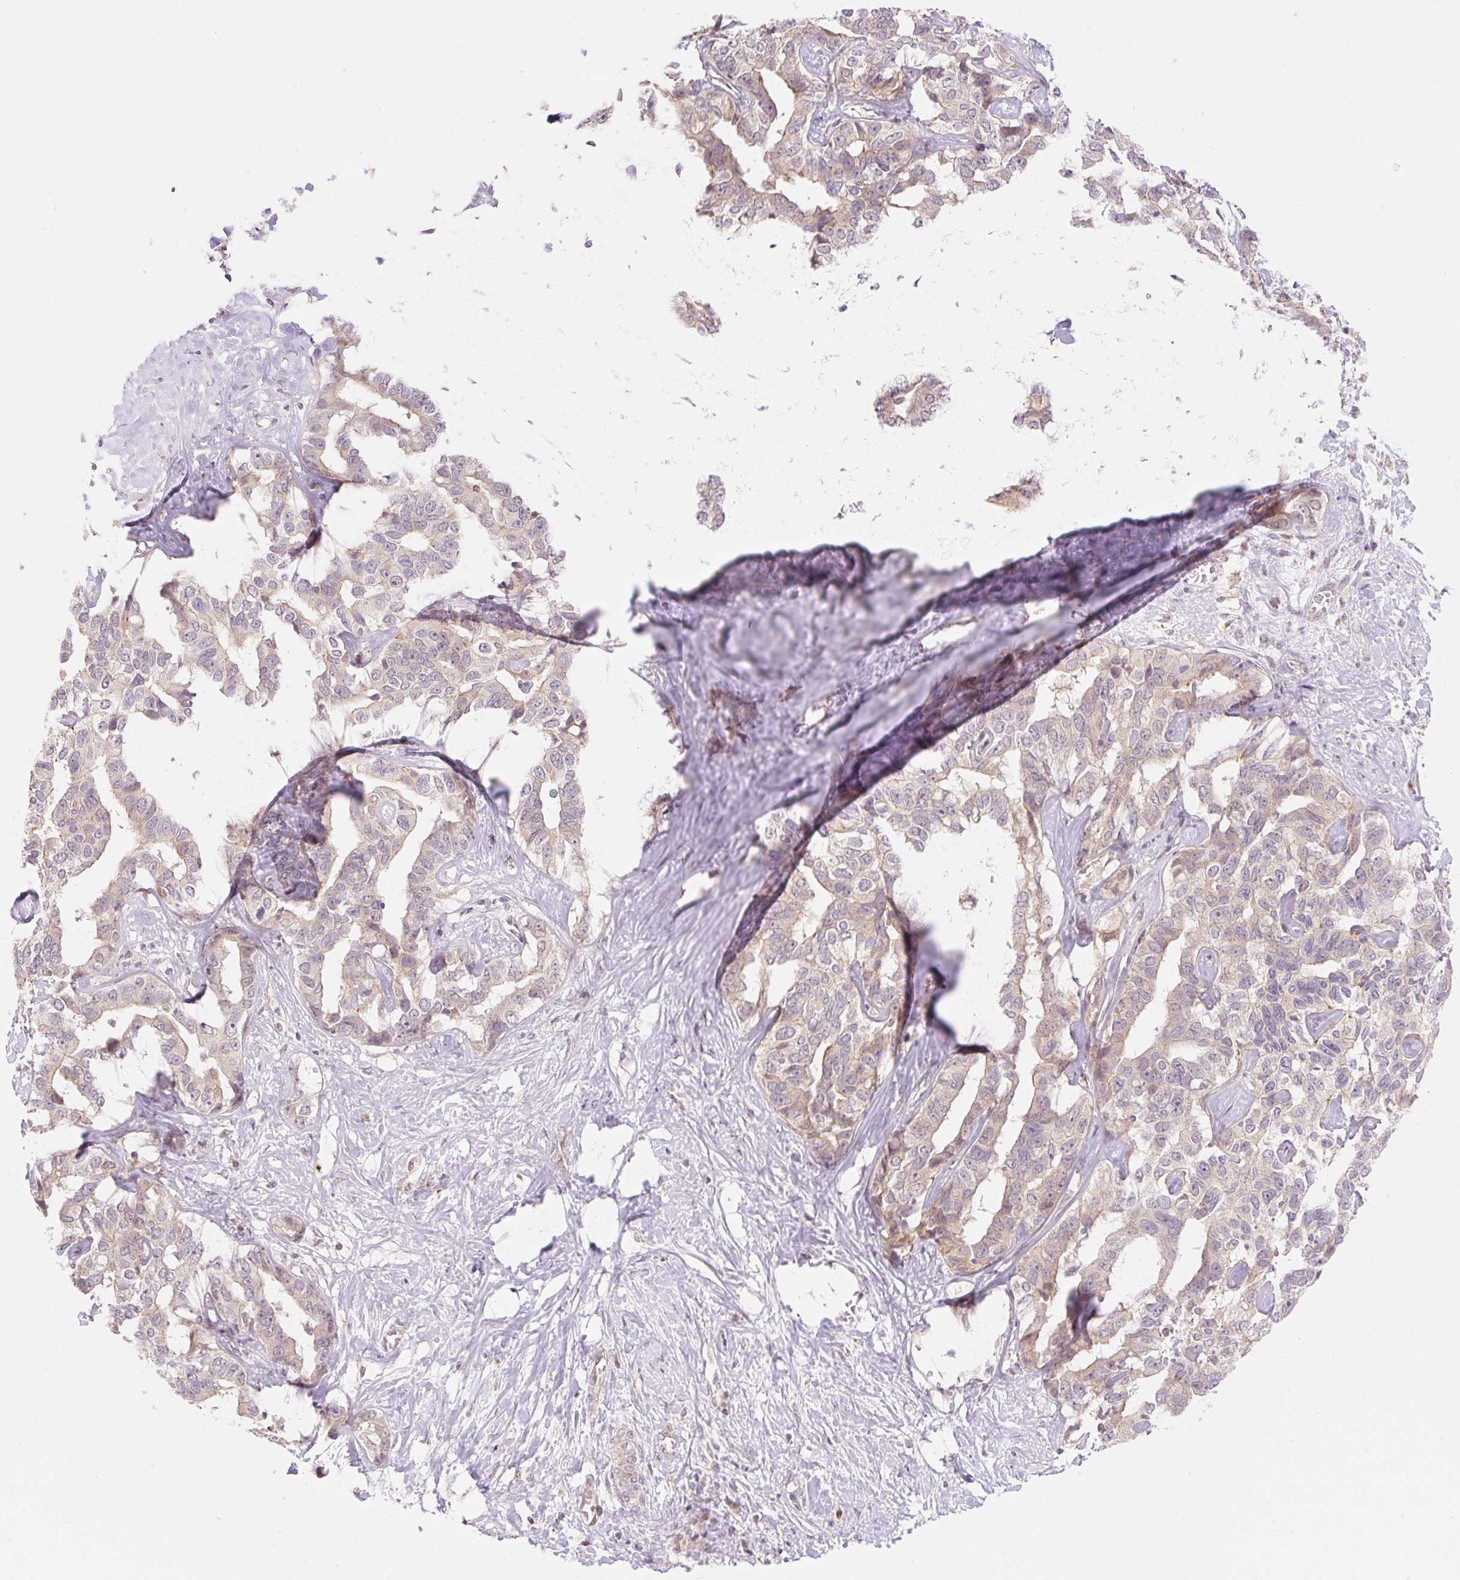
{"staining": {"intensity": "weak", "quantity": "<25%", "location": "cytoplasmic/membranous"}, "tissue": "liver cancer", "cell_type": "Tumor cells", "image_type": "cancer", "snomed": [{"axis": "morphology", "description": "Cholangiocarcinoma"}, {"axis": "topography", "description": "Liver"}], "caption": "Tumor cells show no significant positivity in liver cholangiocarcinoma.", "gene": "EMC10", "patient": {"sex": "male", "age": 59}}